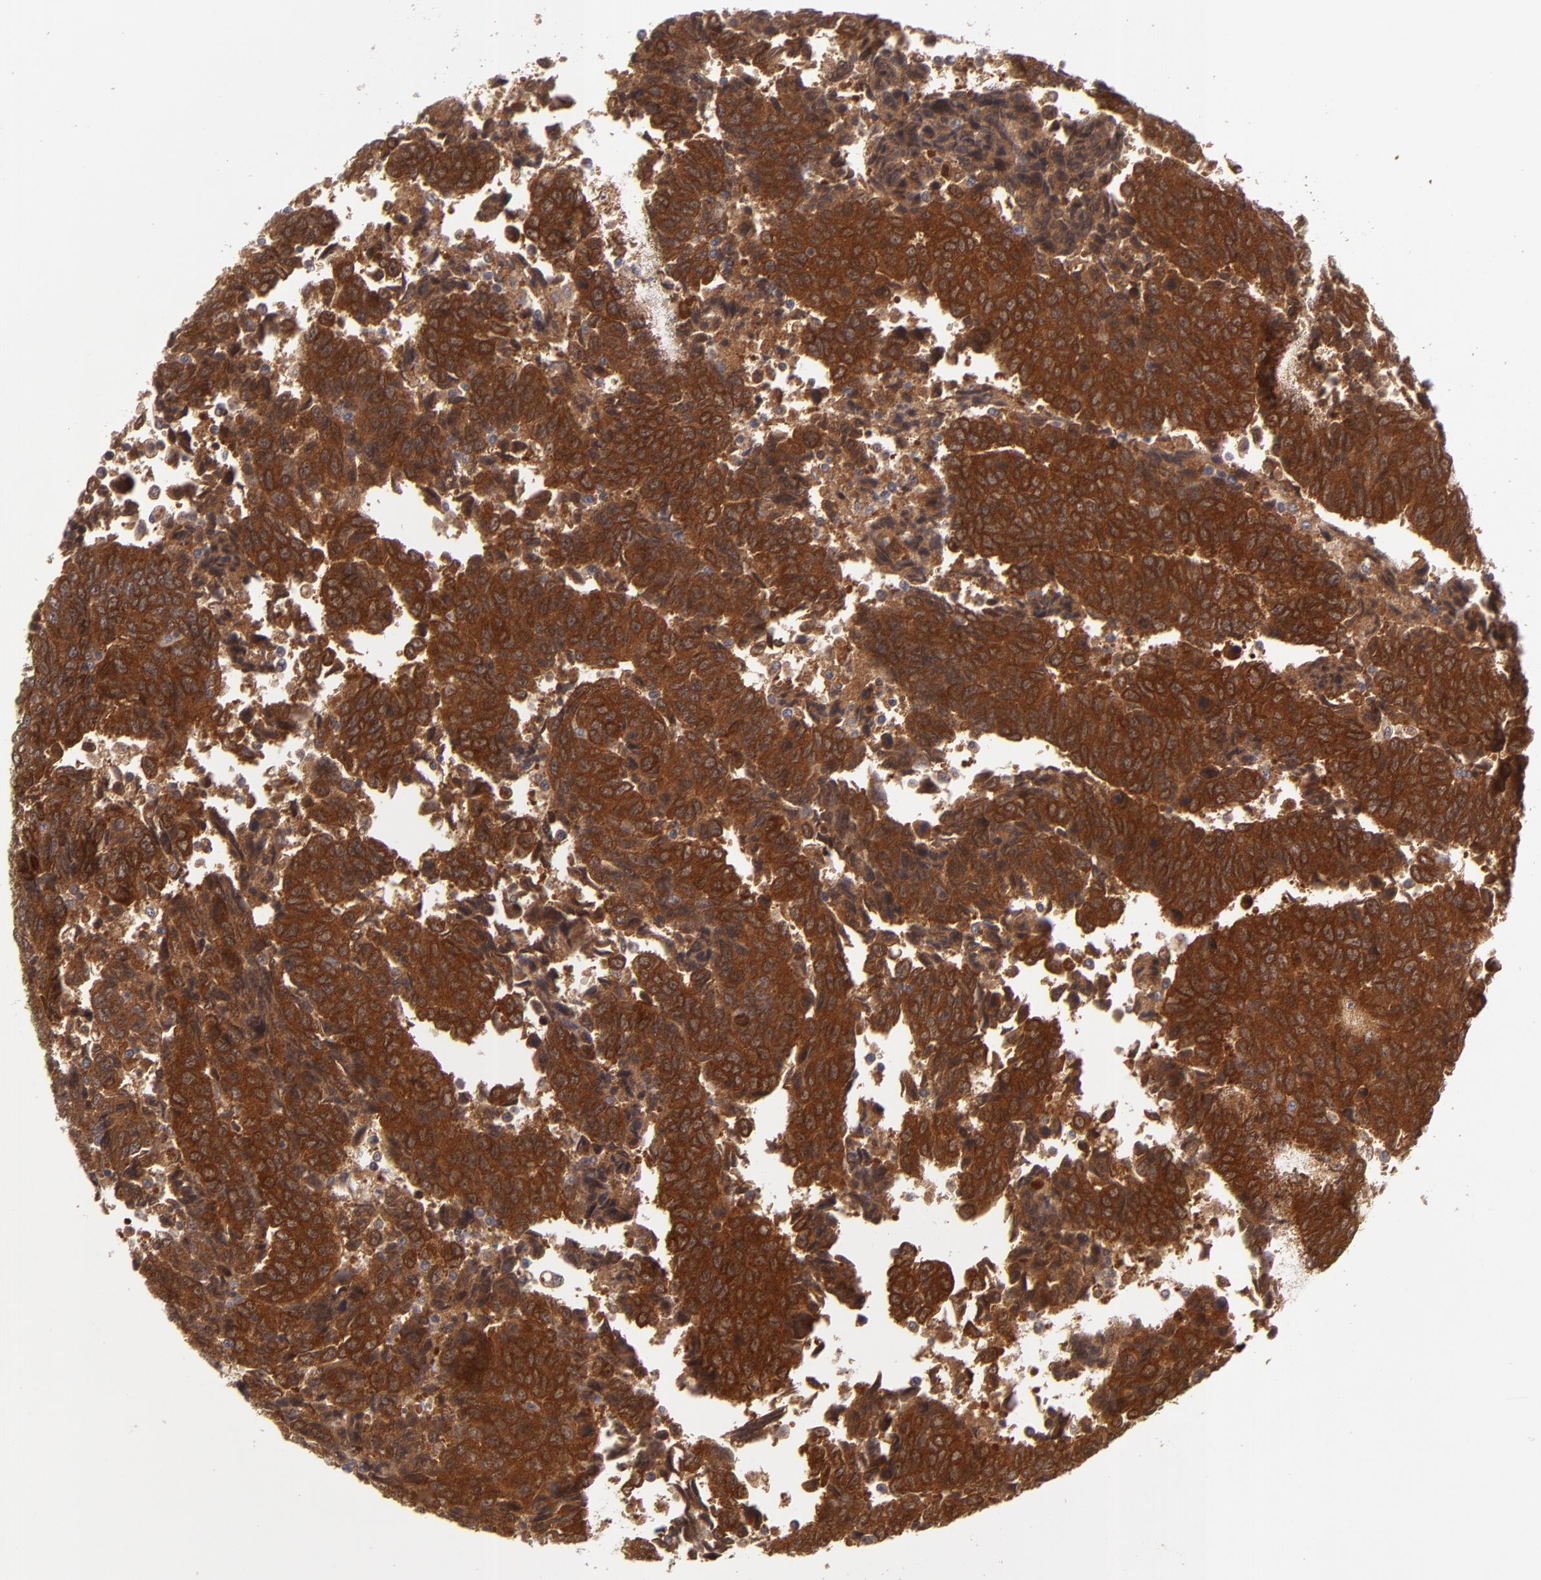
{"staining": {"intensity": "strong", "quantity": ">75%", "location": "cytoplasmic/membranous"}, "tissue": "urothelial cancer", "cell_type": "Tumor cells", "image_type": "cancer", "snomed": [{"axis": "morphology", "description": "Urothelial carcinoma, High grade"}, {"axis": "topography", "description": "Urinary bladder"}], "caption": "Protein expression analysis of urothelial carcinoma (high-grade) exhibits strong cytoplasmic/membranous staining in about >75% of tumor cells.", "gene": "SH2D4A", "patient": {"sex": "male", "age": 86}}